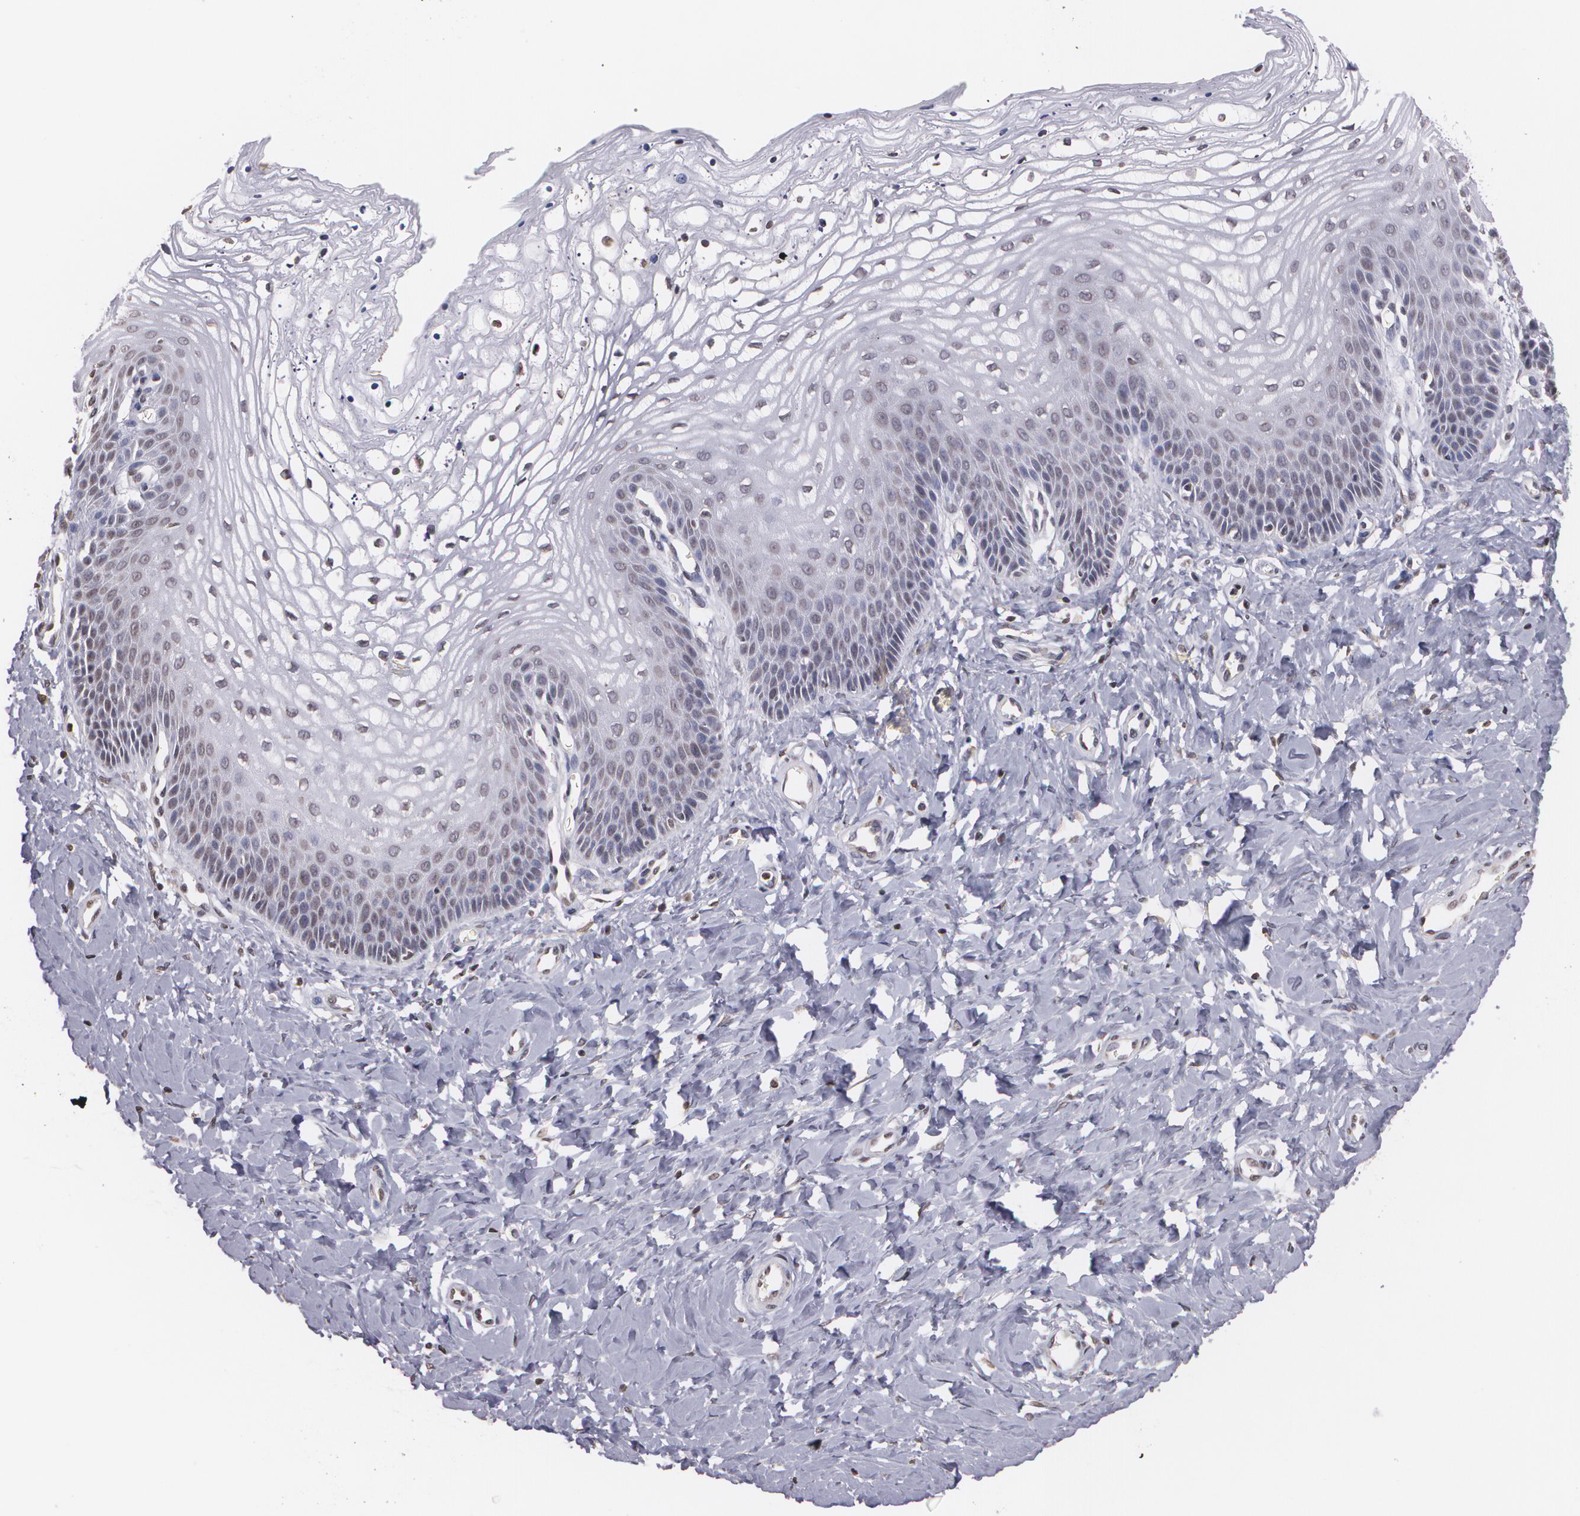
{"staining": {"intensity": "negative", "quantity": "none", "location": "none"}, "tissue": "vagina", "cell_type": "Squamous epithelial cells", "image_type": "normal", "snomed": [{"axis": "morphology", "description": "Normal tissue, NOS"}, {"axis": "topography", "description": "Vagina"}], "caption": "This is an immunohistochemistry (IHC) photomicrograph of benign human vagina. There is no staining in squamous epithelial cells.", "gene": "THRB", "patient": {"sex": "female", "age": 68}}